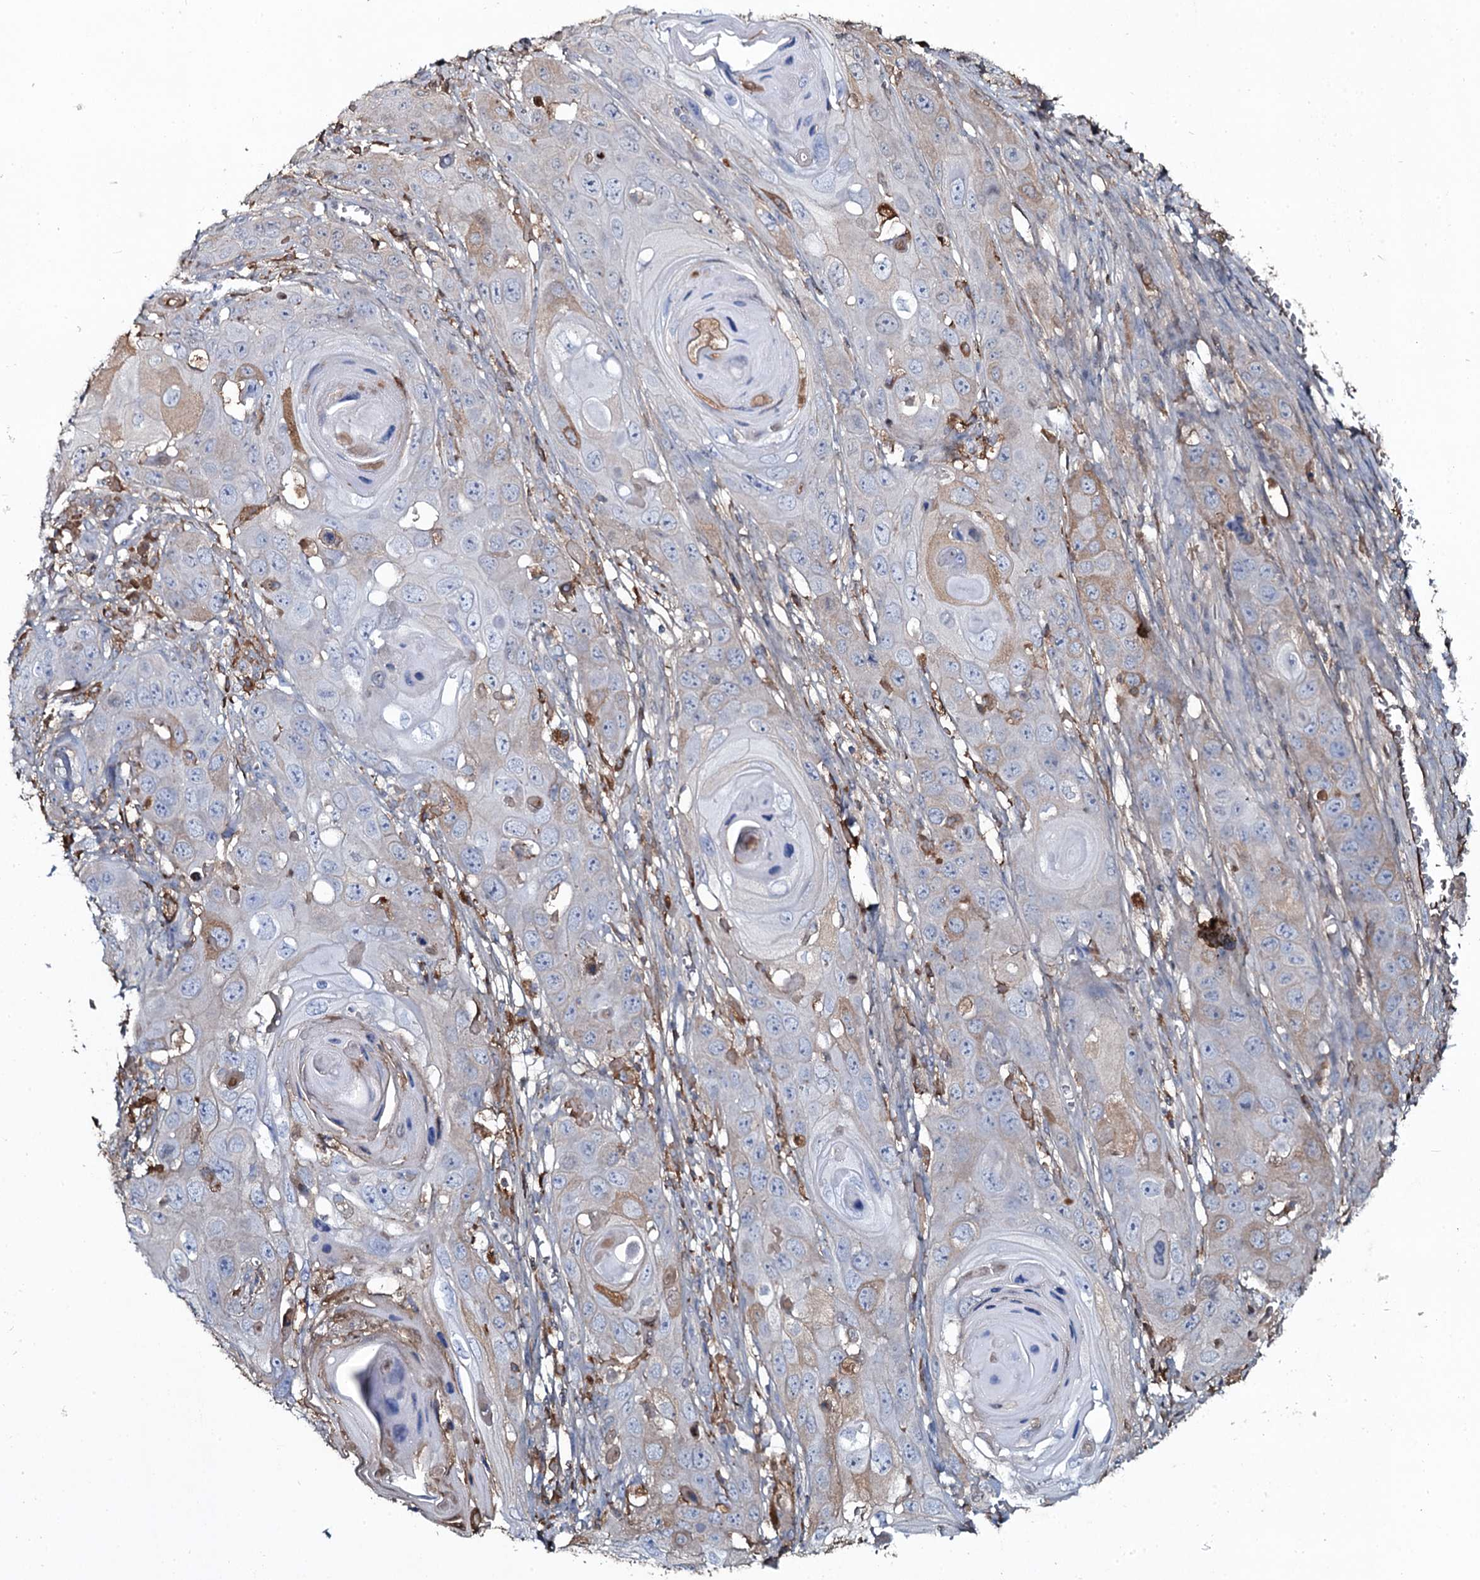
{"staining": {"intensity": "moderate", "quantity": "<25%", "location": "cytoplasmic/membranous"}, "tissue": "skin cancer", "cell_type": "Tumor cells", "image_type": "cancer", "snomed": [{"axis": "morphology", "description": "Squamous cell carcinoma, NOS"}, {"axis": "topography", "description": "Skin"}], "caption": "Protein staining of skin cancer tissue displays moderate cytoplasmic/membranous positivity in about <25% of tumor cells.", "gene": "EDN1", "patient": {"sex": "male", "age": 55}}